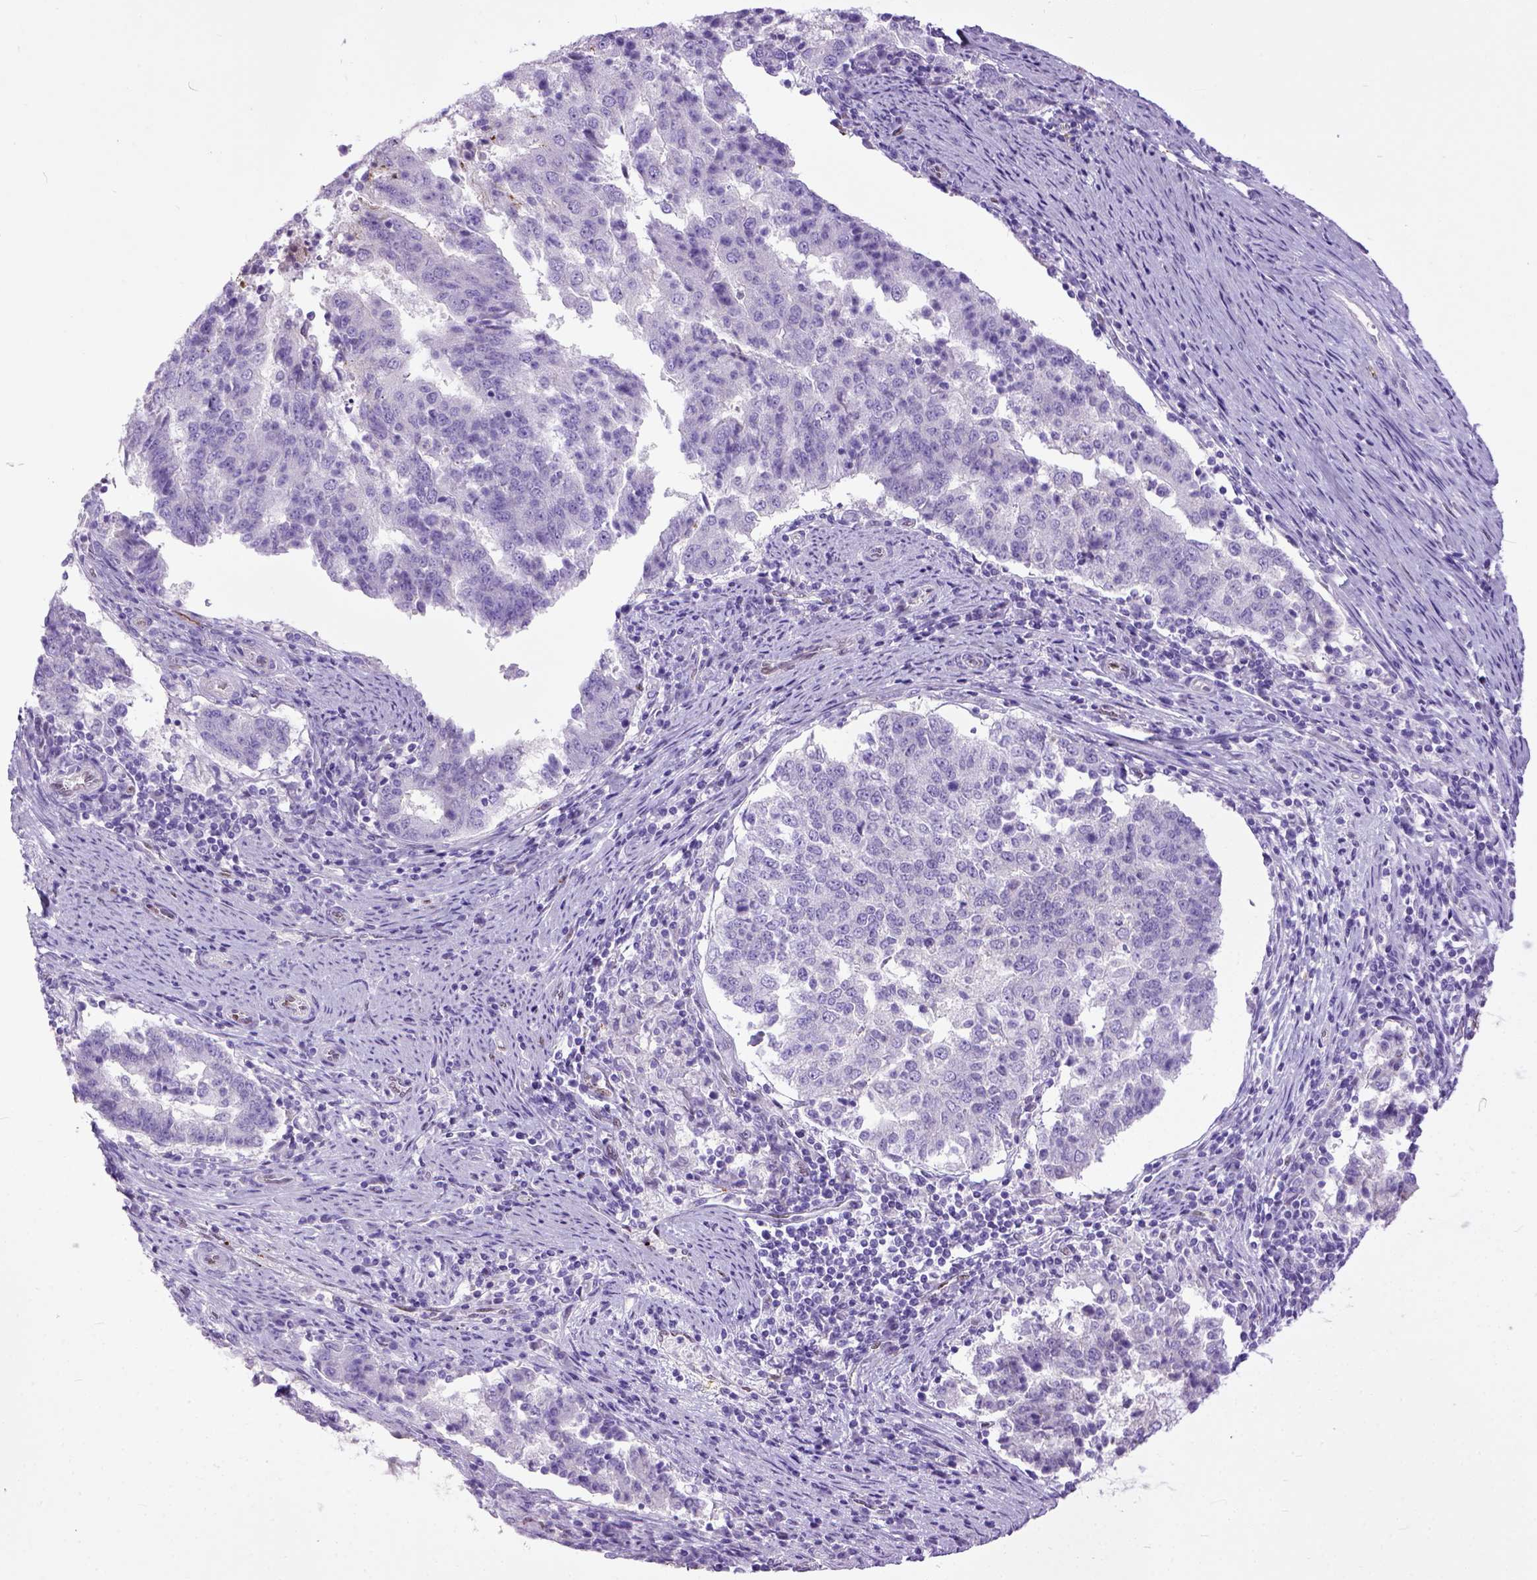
{"staining": {"intensity": "negative", "quantity": "none", "location": "none"}, "tissue": "endometrial cancer", "cell_type": "Tumor cells", "image_type": "cancer", "snomed": [{"axis": "morphology", "description": "Adenocarcinoma, NOS"}, {"axis": "topography", "description": "Endometrium"}], "caption": "Immunohistochemical staining of human endometrial cancer (adenocarcinoma) exhibits no significant positivity in tumor cells.", "gene": "ADAMTS8", "patient": {"sex": "female", "age": 82}}